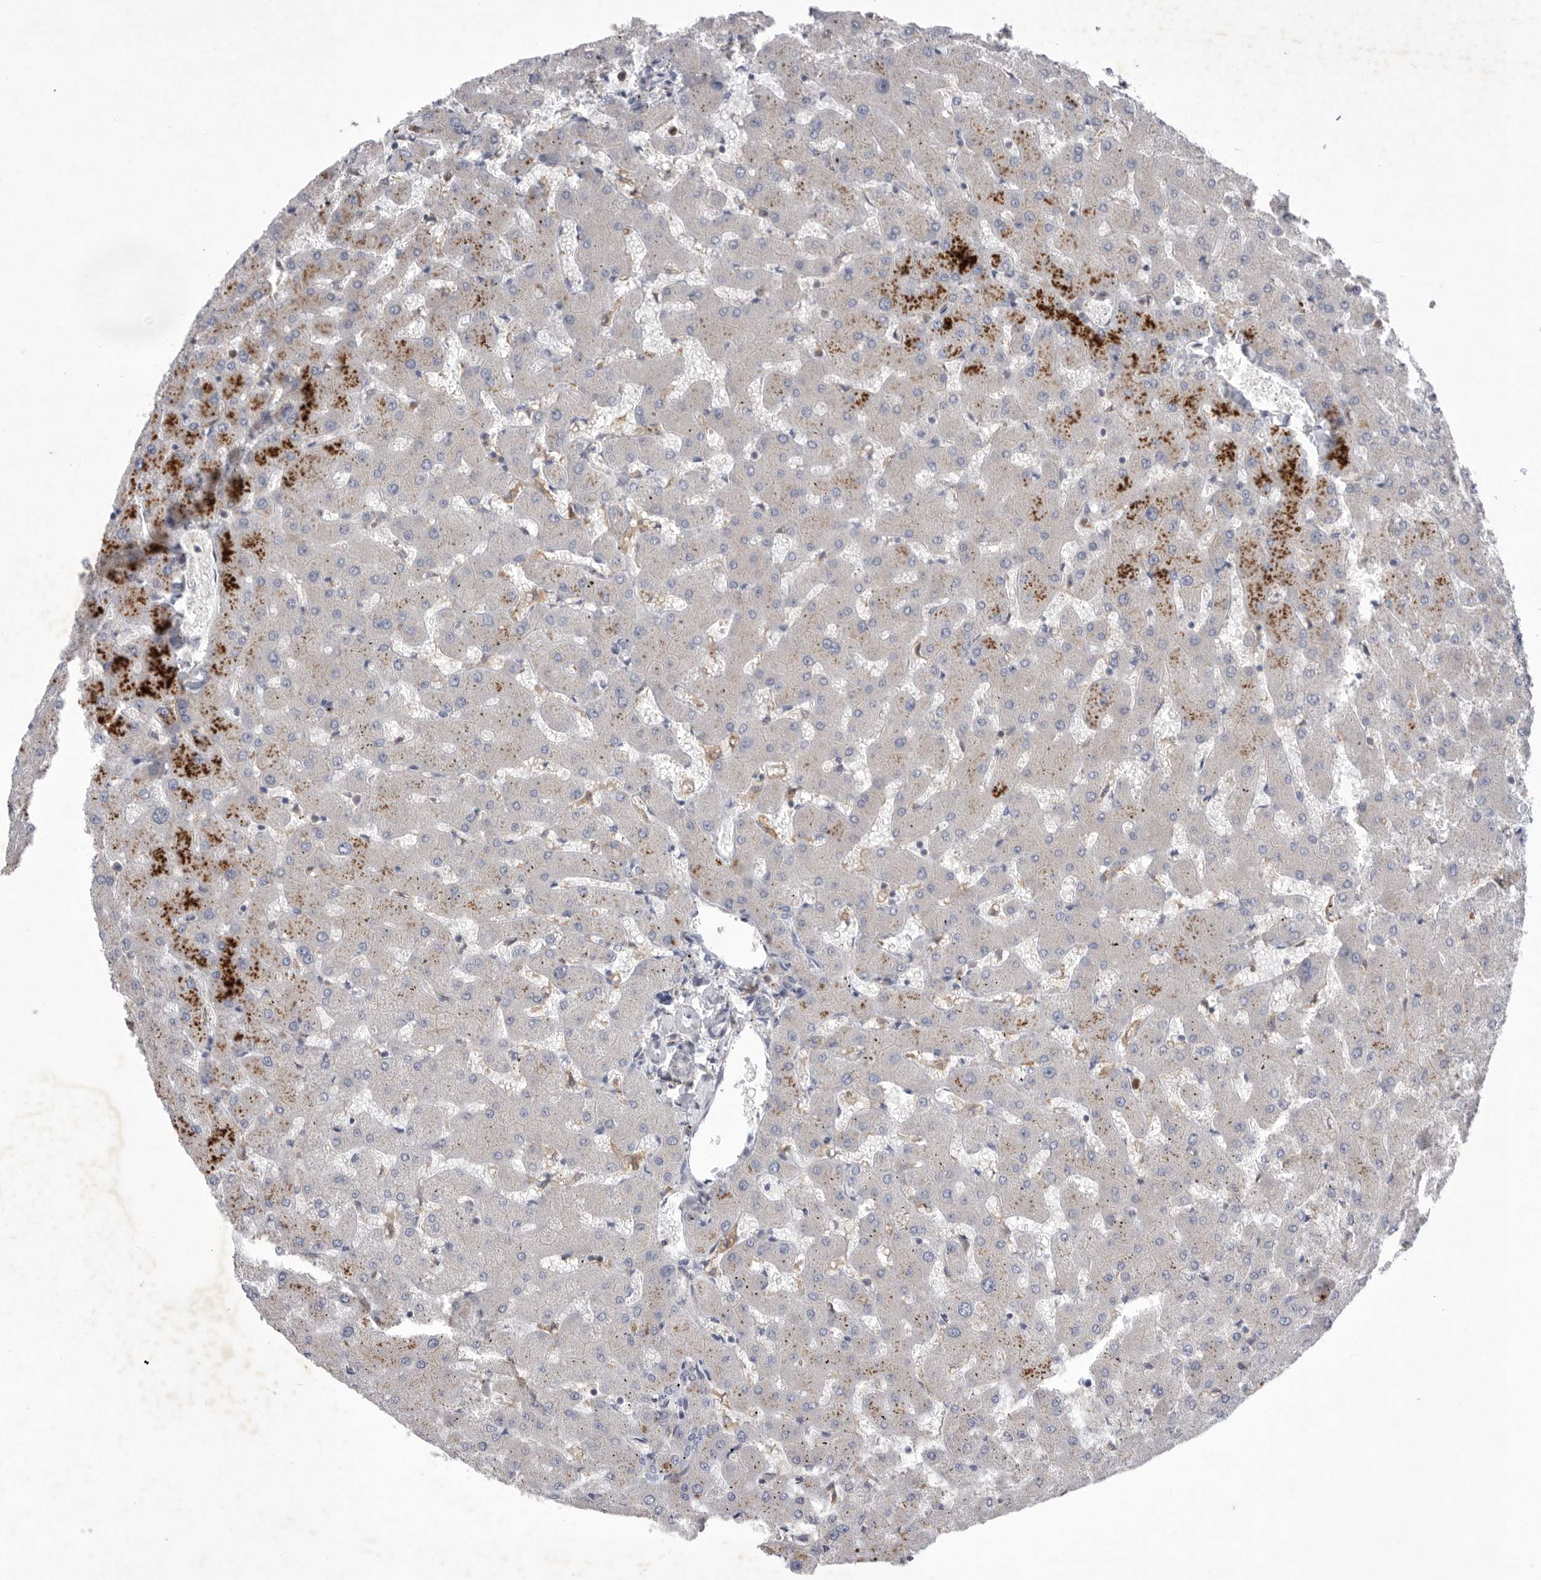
{"staining": {"intensity": "negative", "quantity": "none", "location": "none"}, "tissue": "liver", "cell_type": "Cholangiocytes", "image_type": "normal", "snomed": [{"axis": "morphology", "description": "Normal tissue, NOS"}, {"axis": "topography", "description": "Liver"}], "caption": "High magnification brightfield microscopy of benign liver stained with DAB (brown) and counterstained with hematoxylin (blue): cholangiocytes show no significant staining.", "gene": "SIGLEC10", "patient": {"sex": "female", "age": 63}}